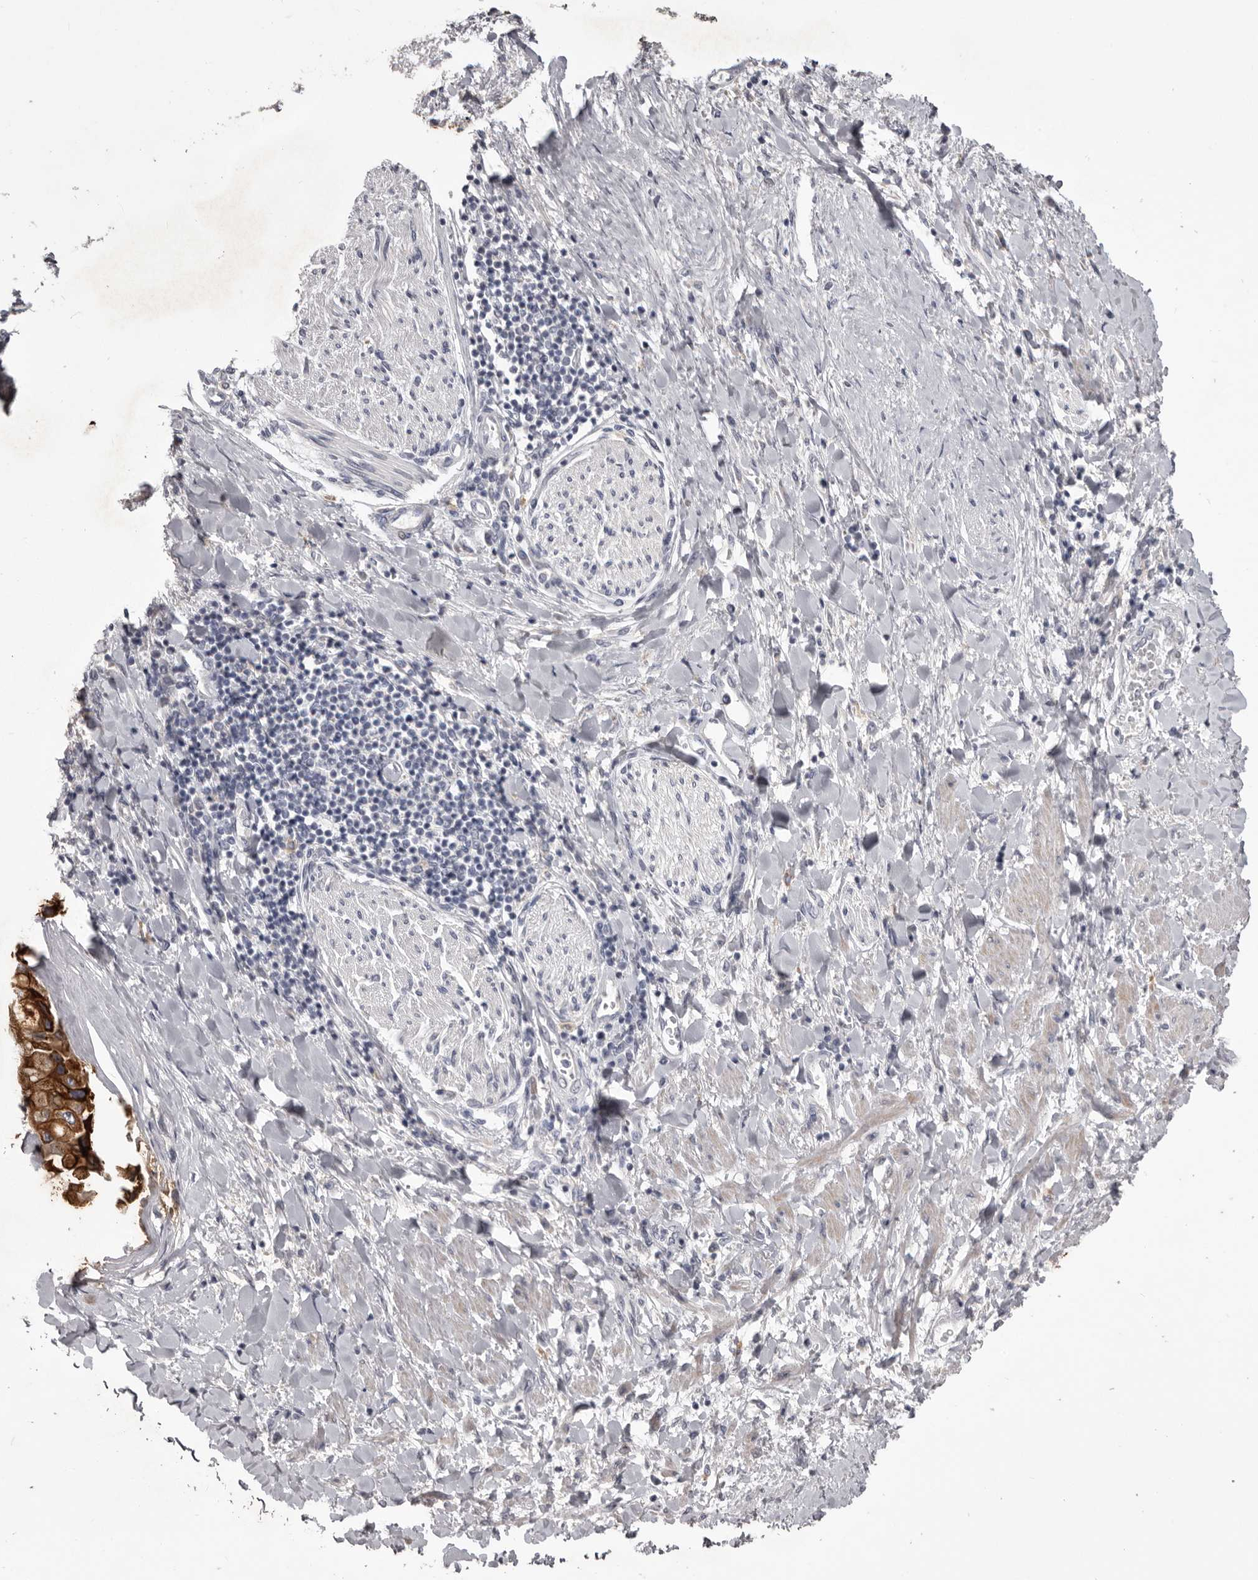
{"staining": {"intensity": "strong", "quantity": ">75%", "location": "cytoplasmic/membranous"}, "tissue": "liver cancer", "cell_type": "Tumor cells", "image_type": "cancer", "snomed": [{"axis": "morphology", "description": "Cholangiocarcinoma"}, {"axis": "topography", "description": "Liver"}], "caption": "This micrograph reveals liver cancer stained with immunohistochemistry (IHC) to label a protein in brown. The cytoplasmic/membranous of tumor cells show strong positivity for the protein. Nuclei are counter-stained blue.", "gene": "LPAR6", "patient": {"sex": "male", "age": 50}}